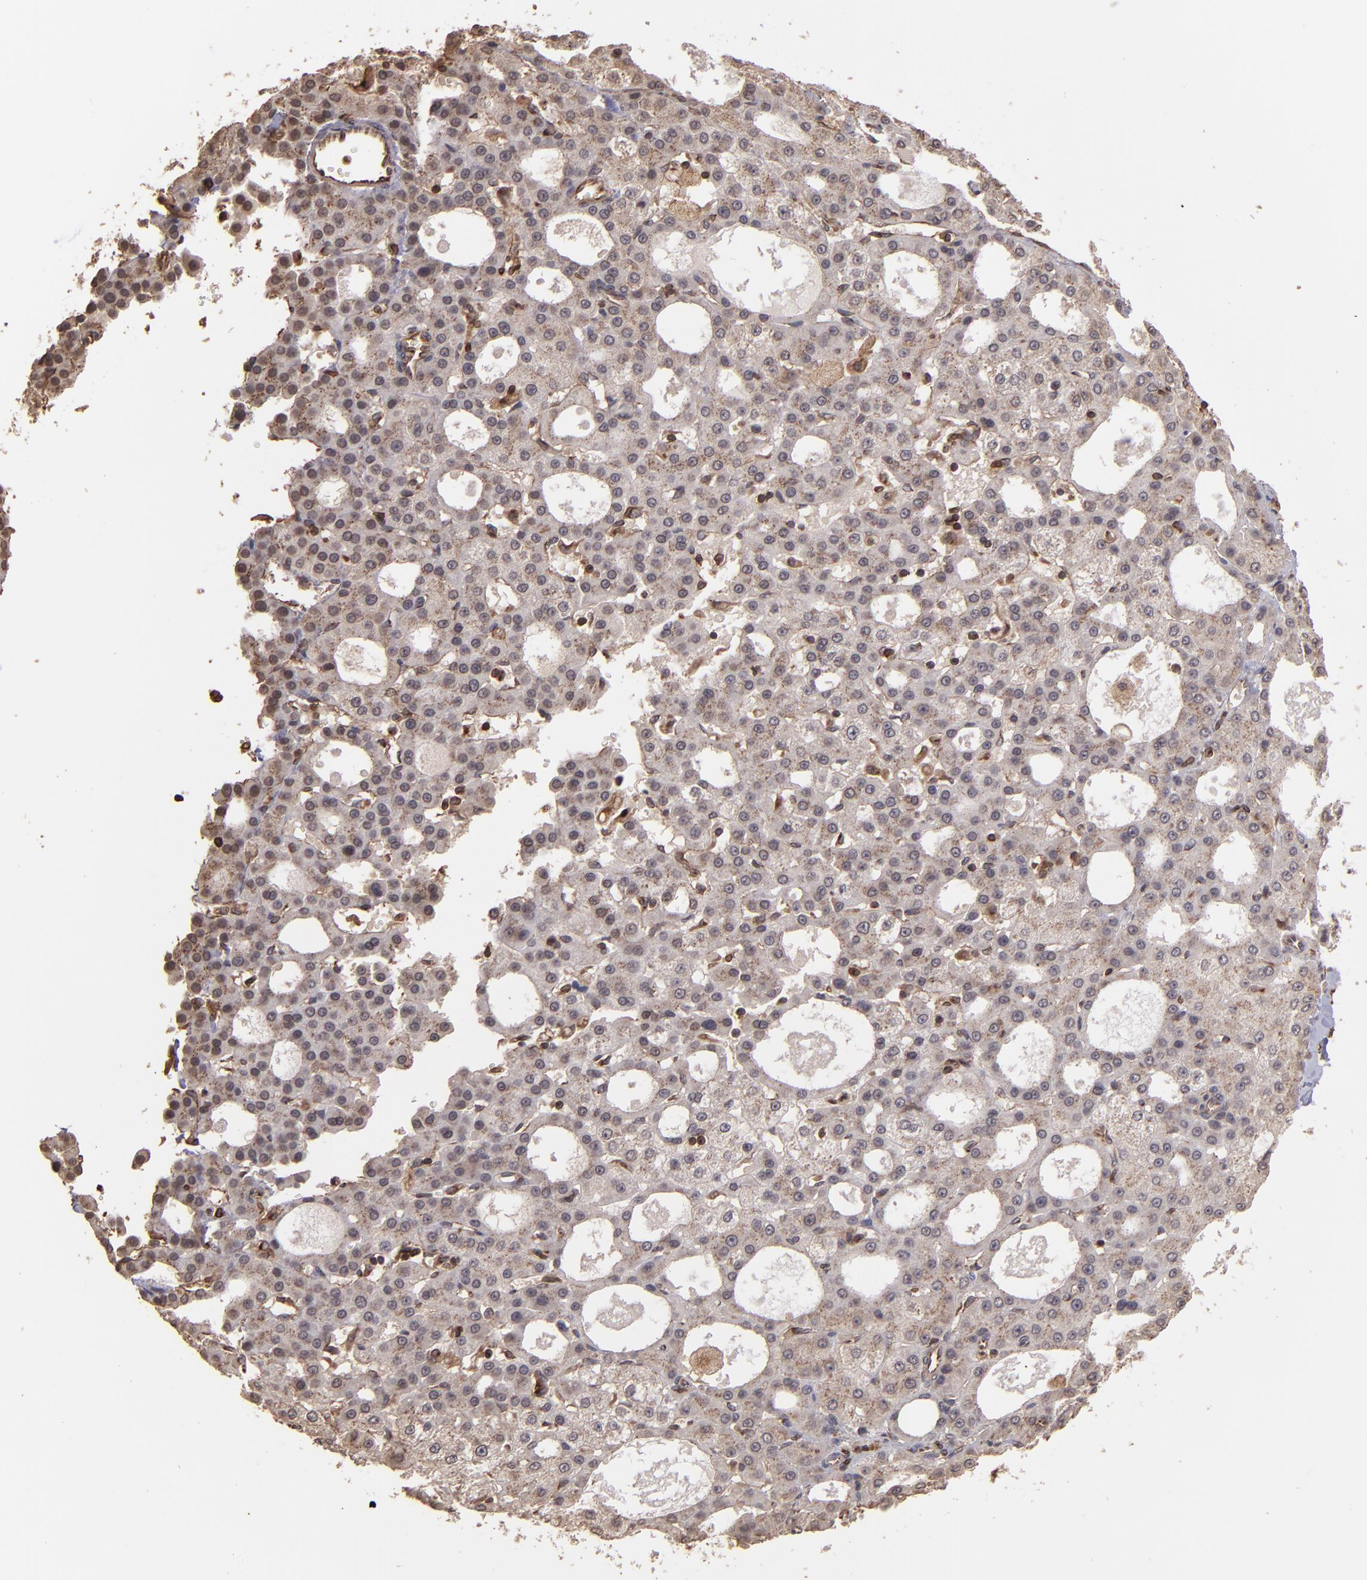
{"staining": {"intensity": "weak", "quantity": "<25%", "location": "cytoplasmic/membranous"}, "tissue": "liver cancer", "cell_type": "Tumor cells", "image_type": "cancer", "snomed": [{"axis": "morphology", "description": "Carcinoma, Hepatocellular, NOS"}, {"axis": "topography", "description": "Liver"}], "caption": "A micrograph of liver cancer stained for a protein reveals no brown staining in tumor cells.", "gene": "TRIP11", "patient": {"sex": "male", "age": 47}}